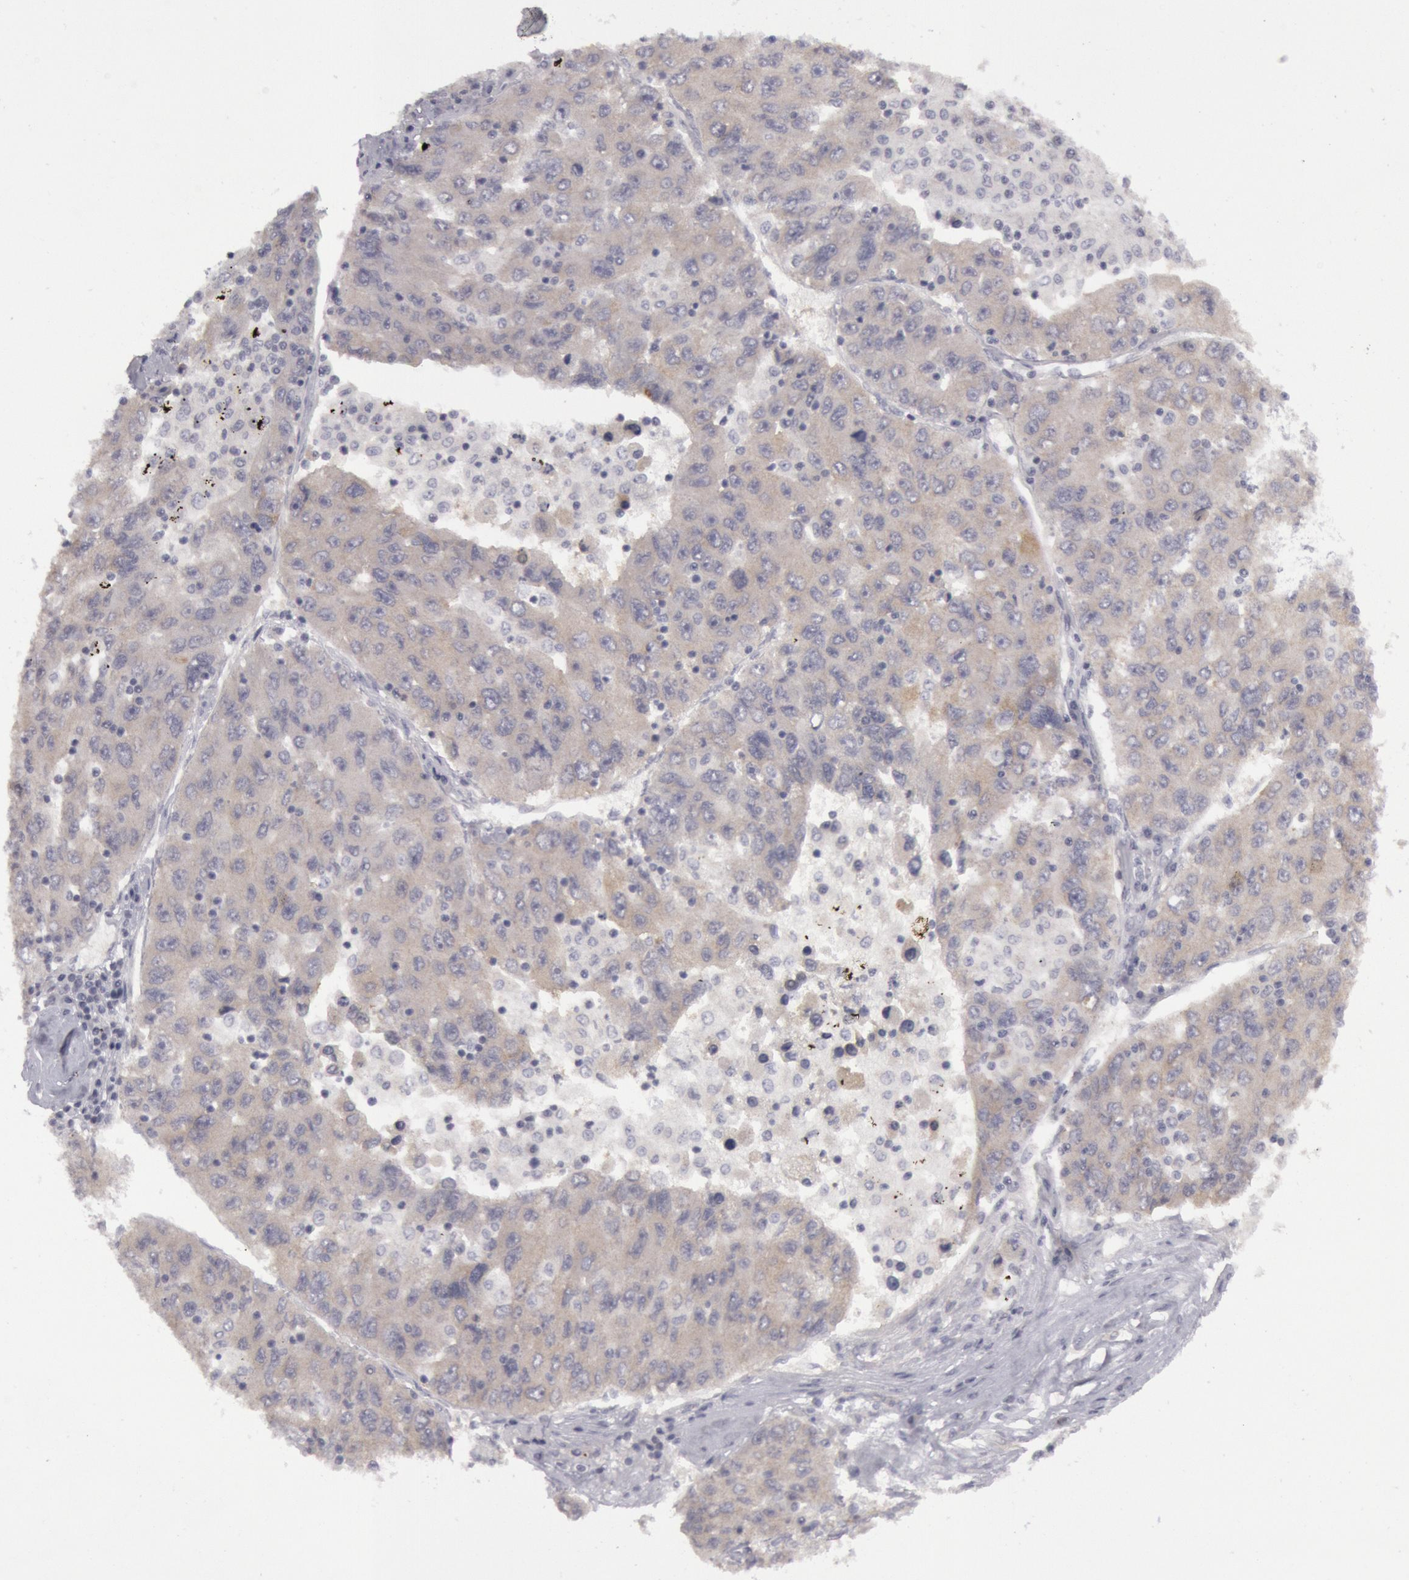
{"staining": {"intensity": "weak", "quantity": ">75%", "location": "cytoplasmic/membranous"}, "tissue": "liver cancer", "cell_type": "Tumor cells", "image_type": "cancer", "snomed": [{"axis": "morphology", "description": "Carcinoma, Hepatocellular, NOS"}, {"axis": "topography", "description": "Liver"}], "caption": "IHC (DAB (3,3'-diaminobenzidine)) staining of liver cancer reveals weak cytoplasmic/membranous protein expression in approximately >75% of tumor cells. (DAB (3,3'-diaminobenzidine) IHC with brightfield microscopy, high magnification).", "gene": "JOSD1", "patient": {"sex": "male", "age": 49}}